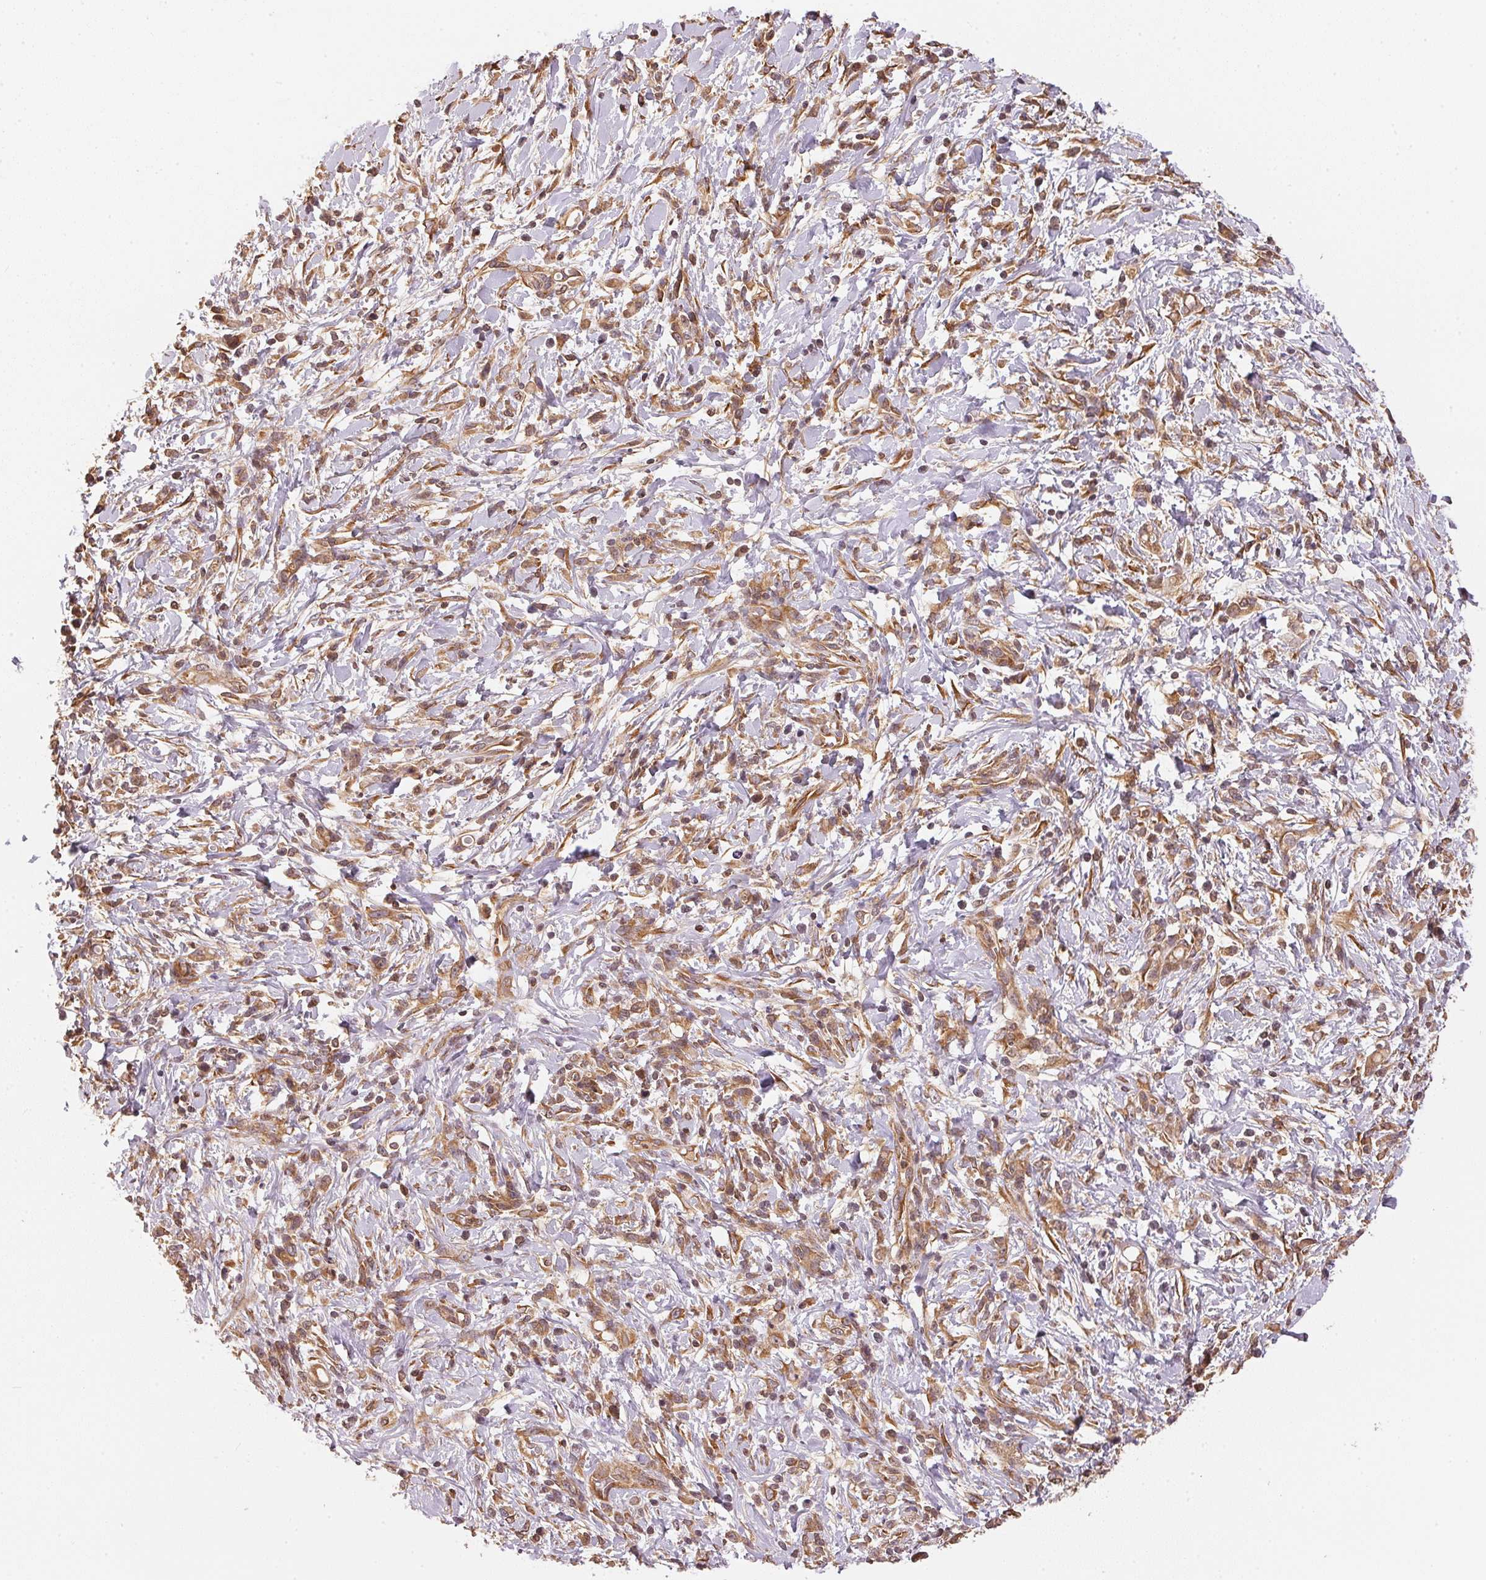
{"staining": {"intensity": "weak", "quantity": ">75%", "location": "cytoplasmic/membranous"}, "tissue": "stomach cancer", "cell_type": "Tumor cells", "image_type": "cancer", "snomed": [{"axis": "morphology", "description": "Adenocarcinoma, NOS"}, {"axis": "topography", "description": "Stomach"}], "caption": "Stomach cancer (adenocarcinoma) tissue displays weak cytoplasmic/membranous staining in about >75% of tumor cells", "gene": "STRN4", "patient": {"sex": "female", "age": 84}}